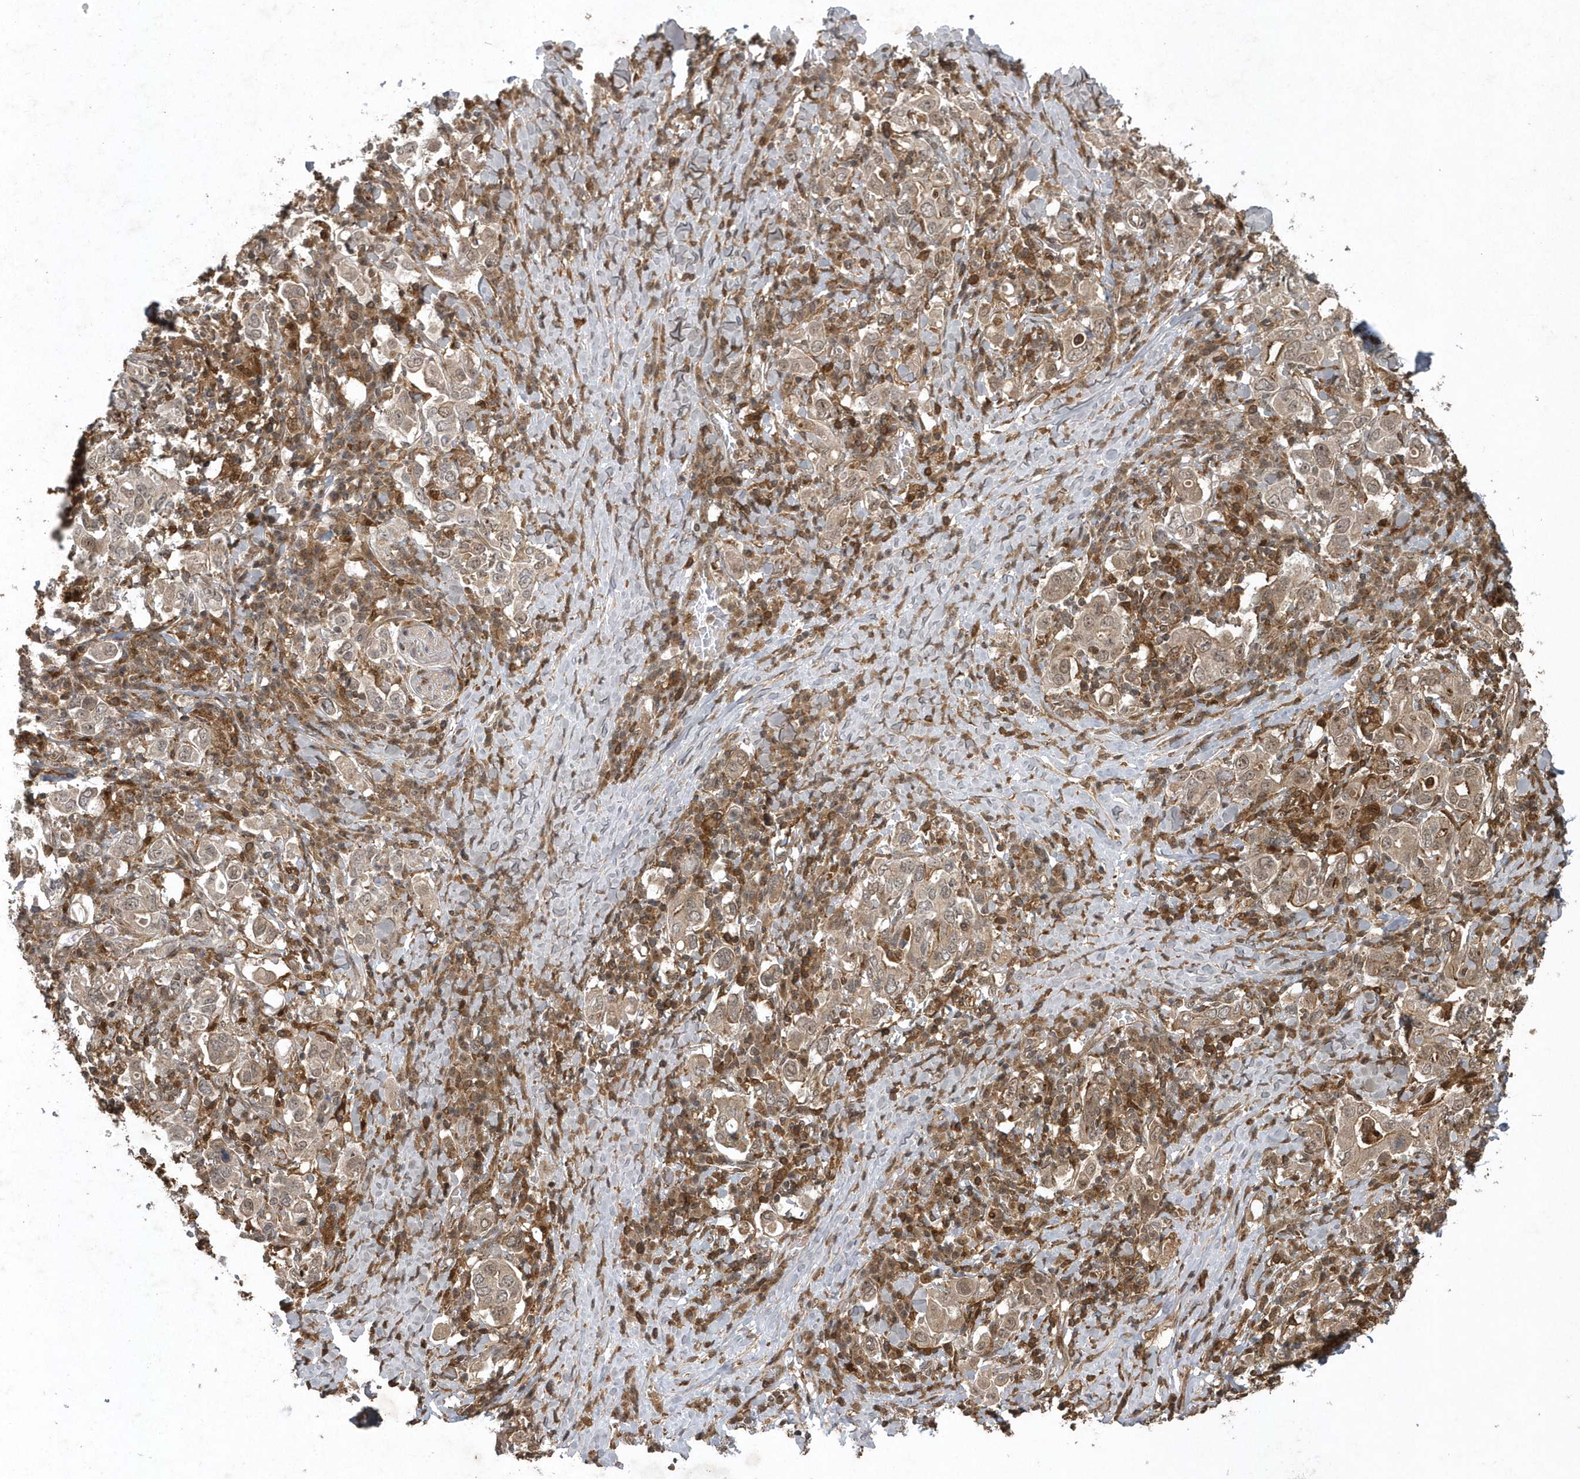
{"staining": {"intensity": "weak", "quantity": ">75%", "location": "cytoplasmic/membranous"}, "tissue": "stomach cancer", "cell_type": "Tumor cells", "image_type": "cancer", "snomed": [{"axis": "morphology", "description": "Adenocarcinoma, NOS"}, {"axis": "topography", "description": "Stomach, upper"}], "caption": "Immunohistochemical staining of human stomach cancer exhibits low levels of weak cytoplasmic/membranous expression in about >75% of tumor cells.", "gene": "LACC1", "patient": {"sex": "male", "age": 62}}